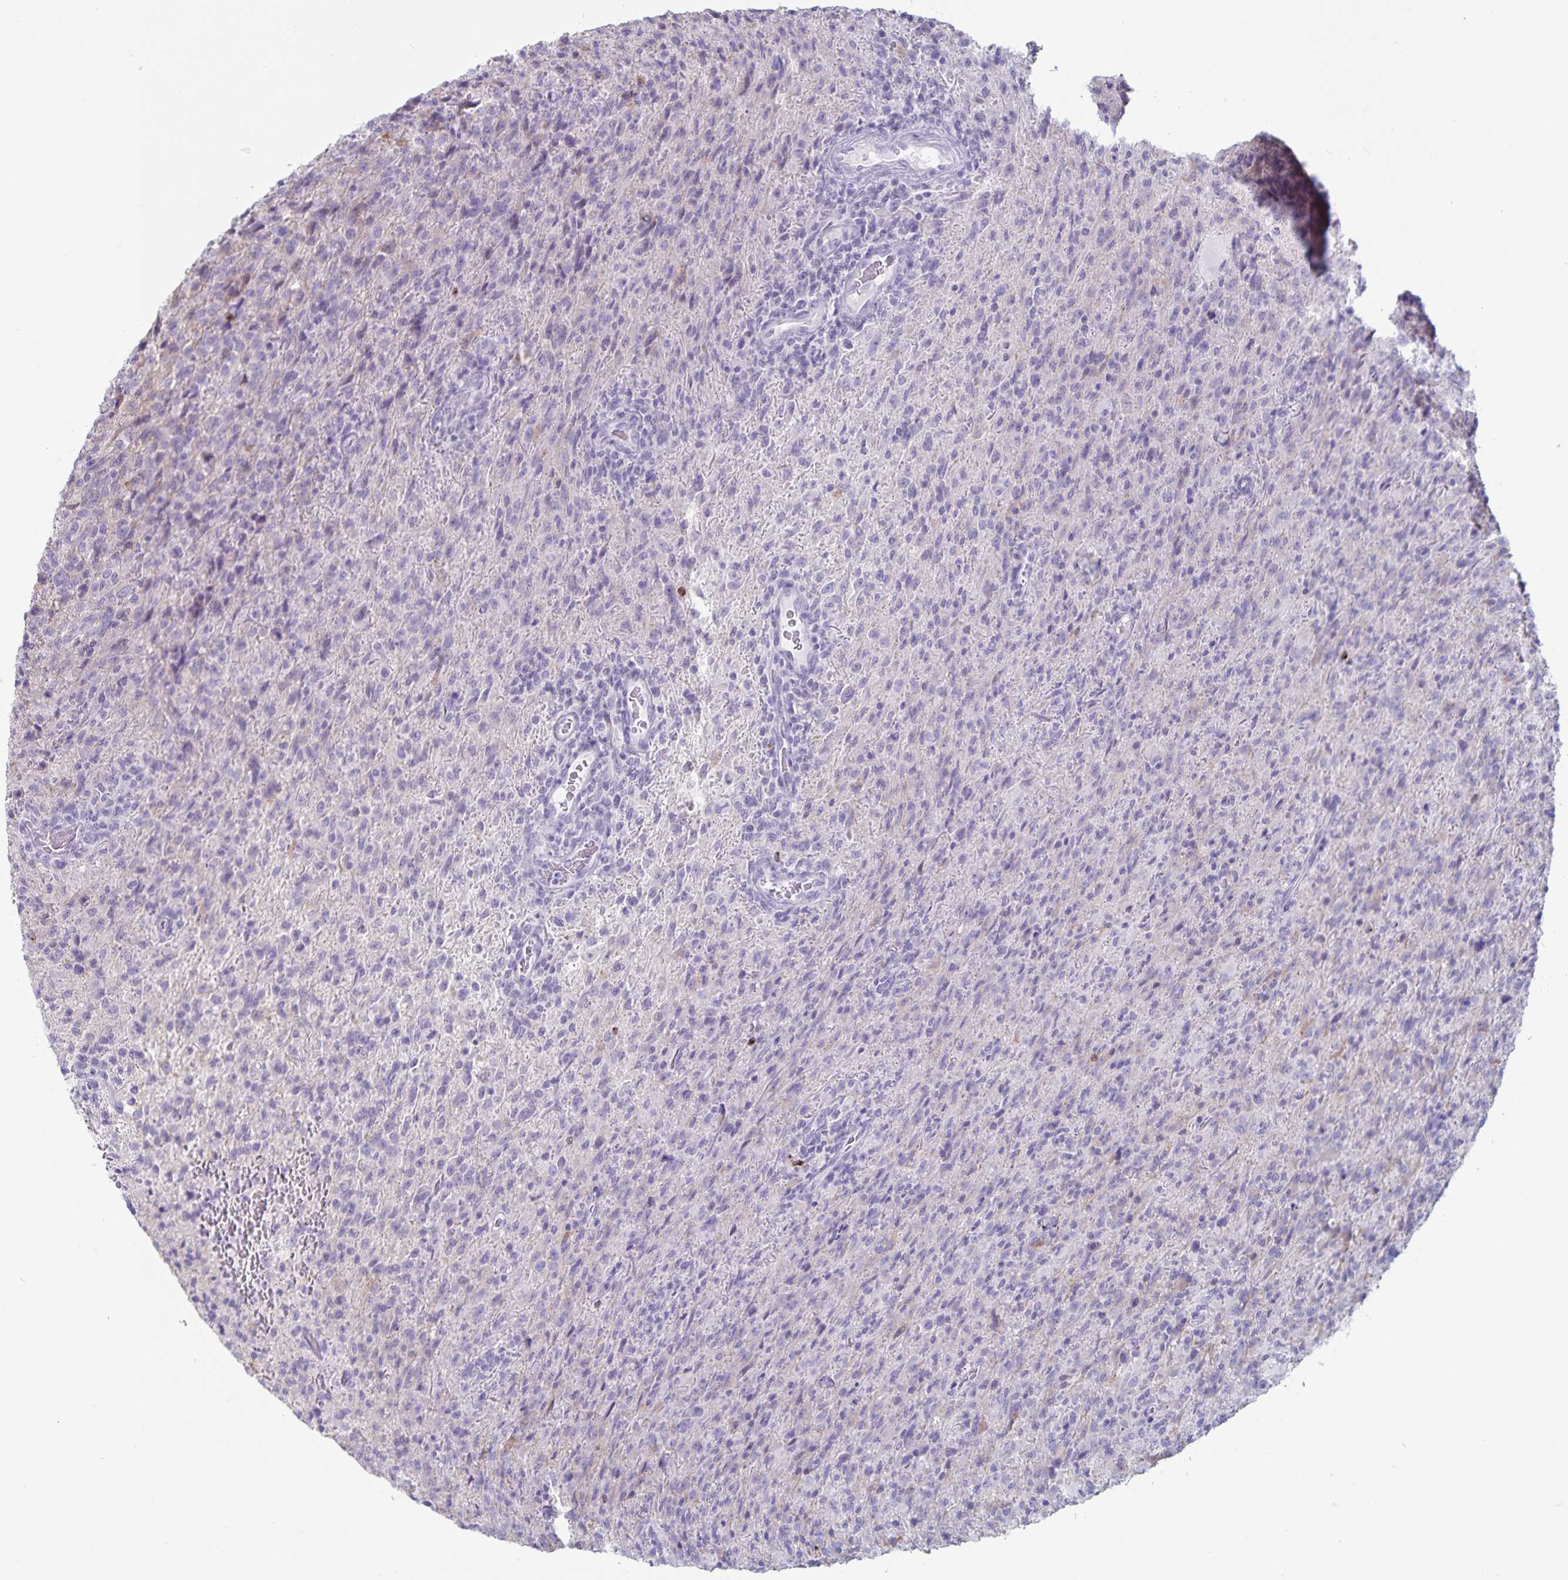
{"staining": {"intensity": "negative", "quantity": "none", "location": "none"}, "tissue": "glioma", "cell_type": "Tumor cells", "image_type": "cancer", "snomed": [{"axis": "morphology", "description": "Glioma, malignant, High grade"}, {"axis": "topography", "description": "Brain"}], "caption": "Human malignant high-grade glioma stained for a protein using immunohistochemistry shows no expression in tumor cells.", "gene": "GNLY", "patient": {"sex": "male", "age": 68}}